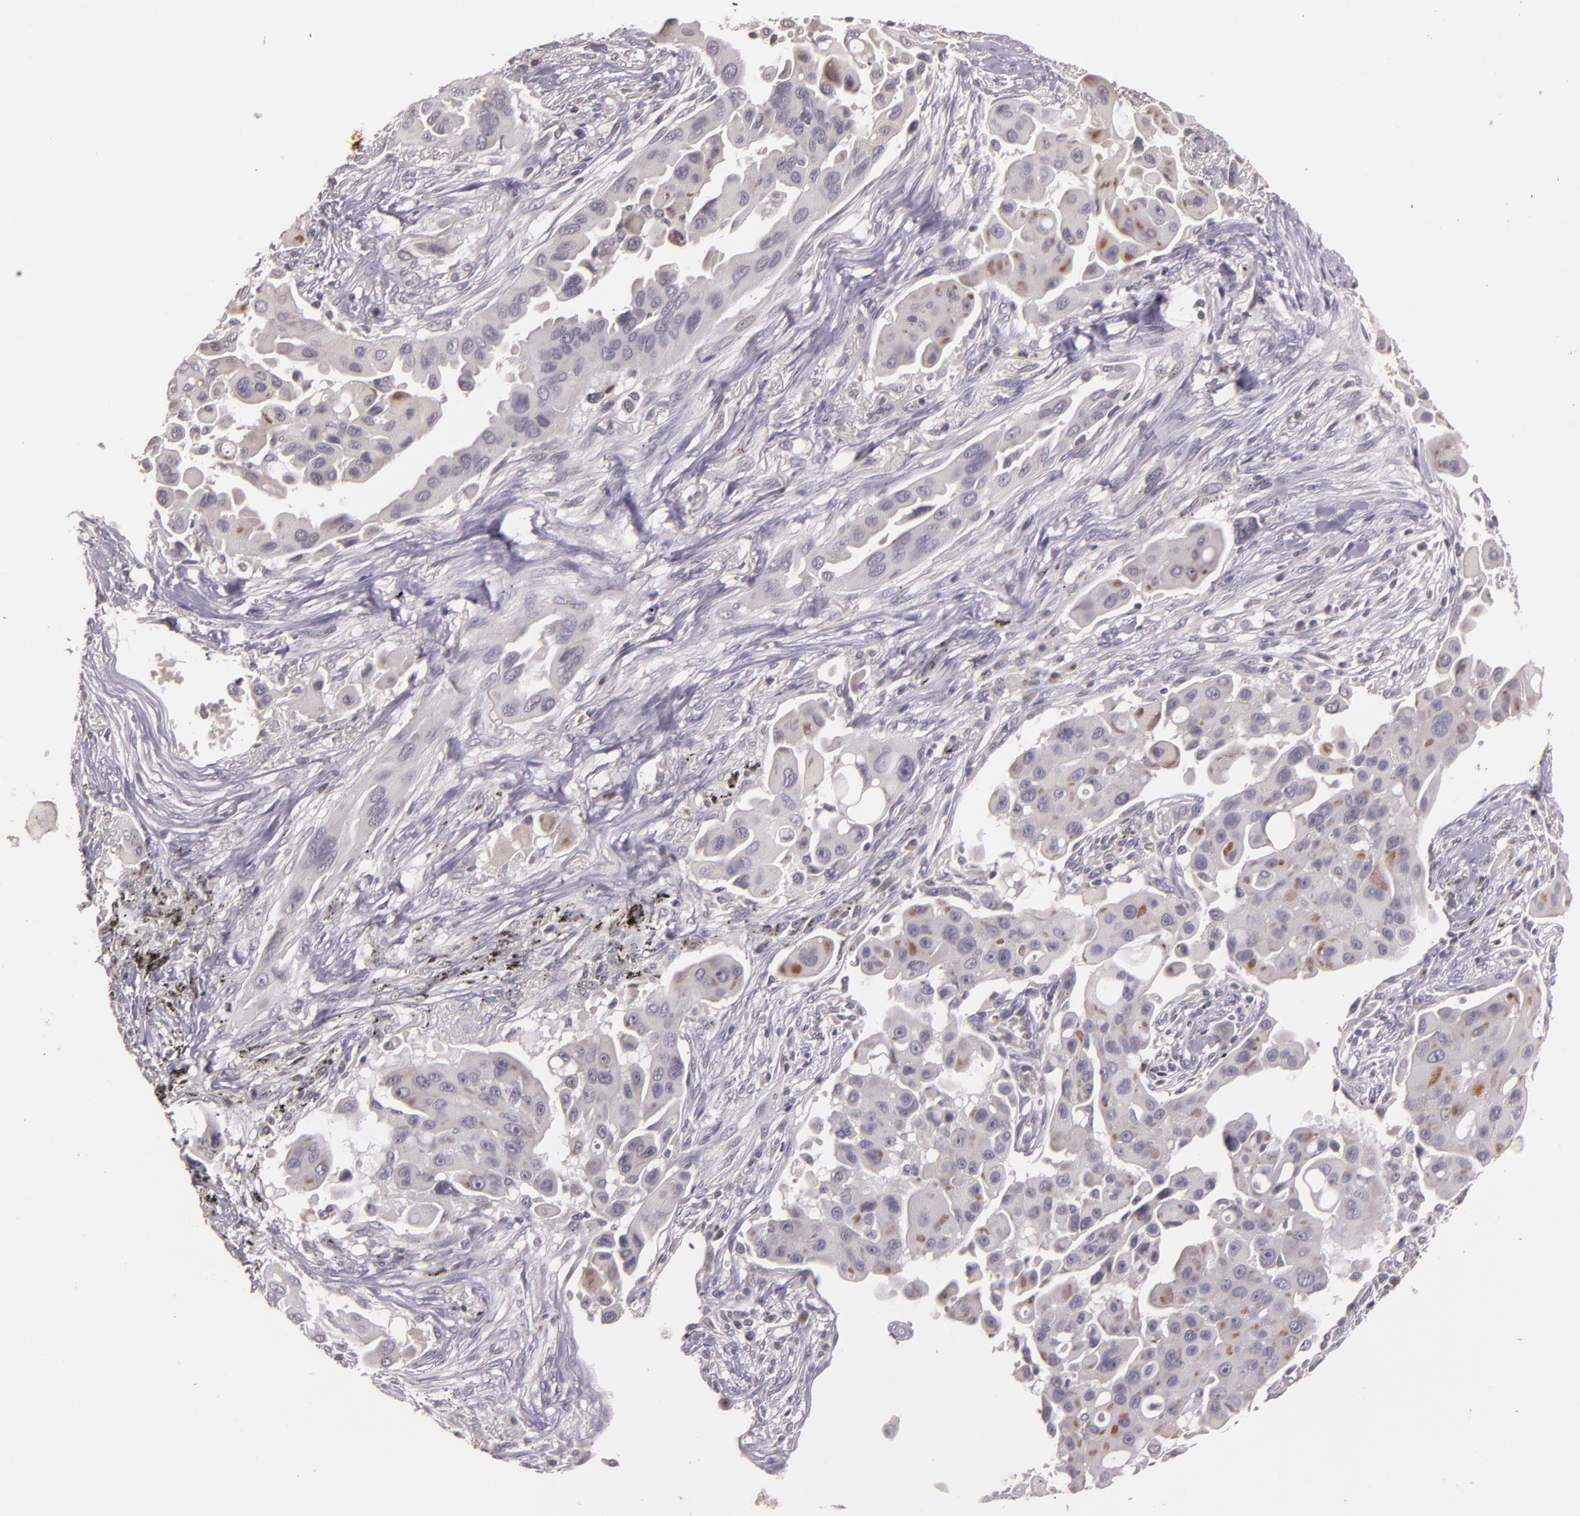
{"staining": {"intensity": "moderate", "quantity": "<25%", "location": "cytoplasmic/membranous"}, "tissue": "lung cancer", "cell_type": "Tumor cells", "image_type": "cancer", "snomed": [{"axis": "morphology", "description": "Adenocarcinoma, NOS"}, {"axis": "topography", "description": "Lung"}], "caption": "Protein expression analysis of human lung adenocarcinoma reveals moderate cytoplasmic/membranous positivity in about <25% of tumor cells. (DAB IHC, brown staining for protein, blue staining for nuclei).", "gene": "TFF1", "patient": {"sex": "male", "age": 68}}